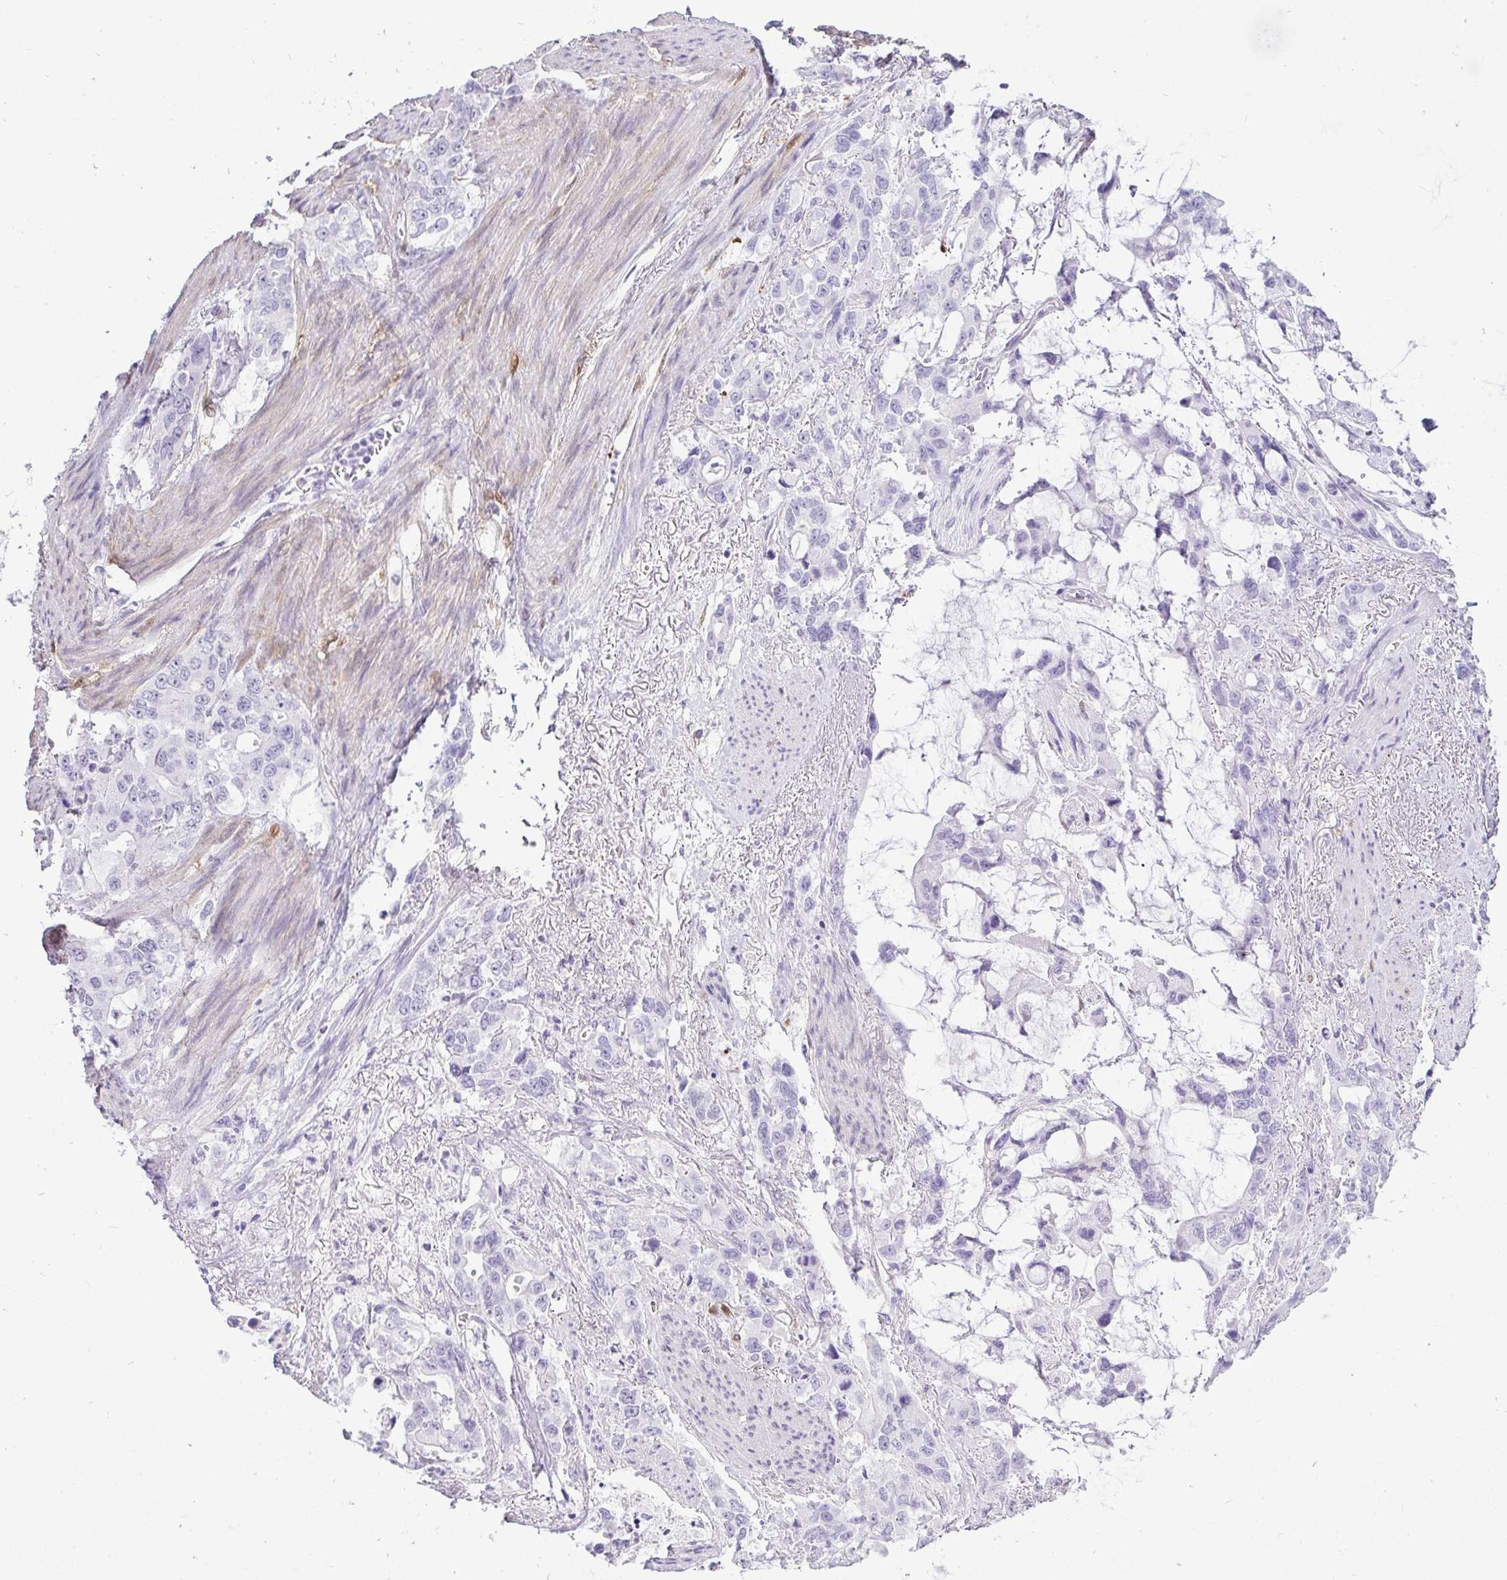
{"staining": {"intensity": "negative", "quantity": "none", "location": "none"}, "tissue": "stomach cancer", "cell_type": "Tumor cells", "image_type": "cancer", "snomed": [{"axis": "morphology", "description": "Adenocarcinoma, NOS"}, {"axis": "topography", "description": "Stomach, upper"}], "caption": "Human stomach adenocarcinoma stained for a protein using immunohistochemistry exhibits no positivity in tumor cells.", "gene": "HSPB6", "patient": {"sex": "male", "age": 85}}